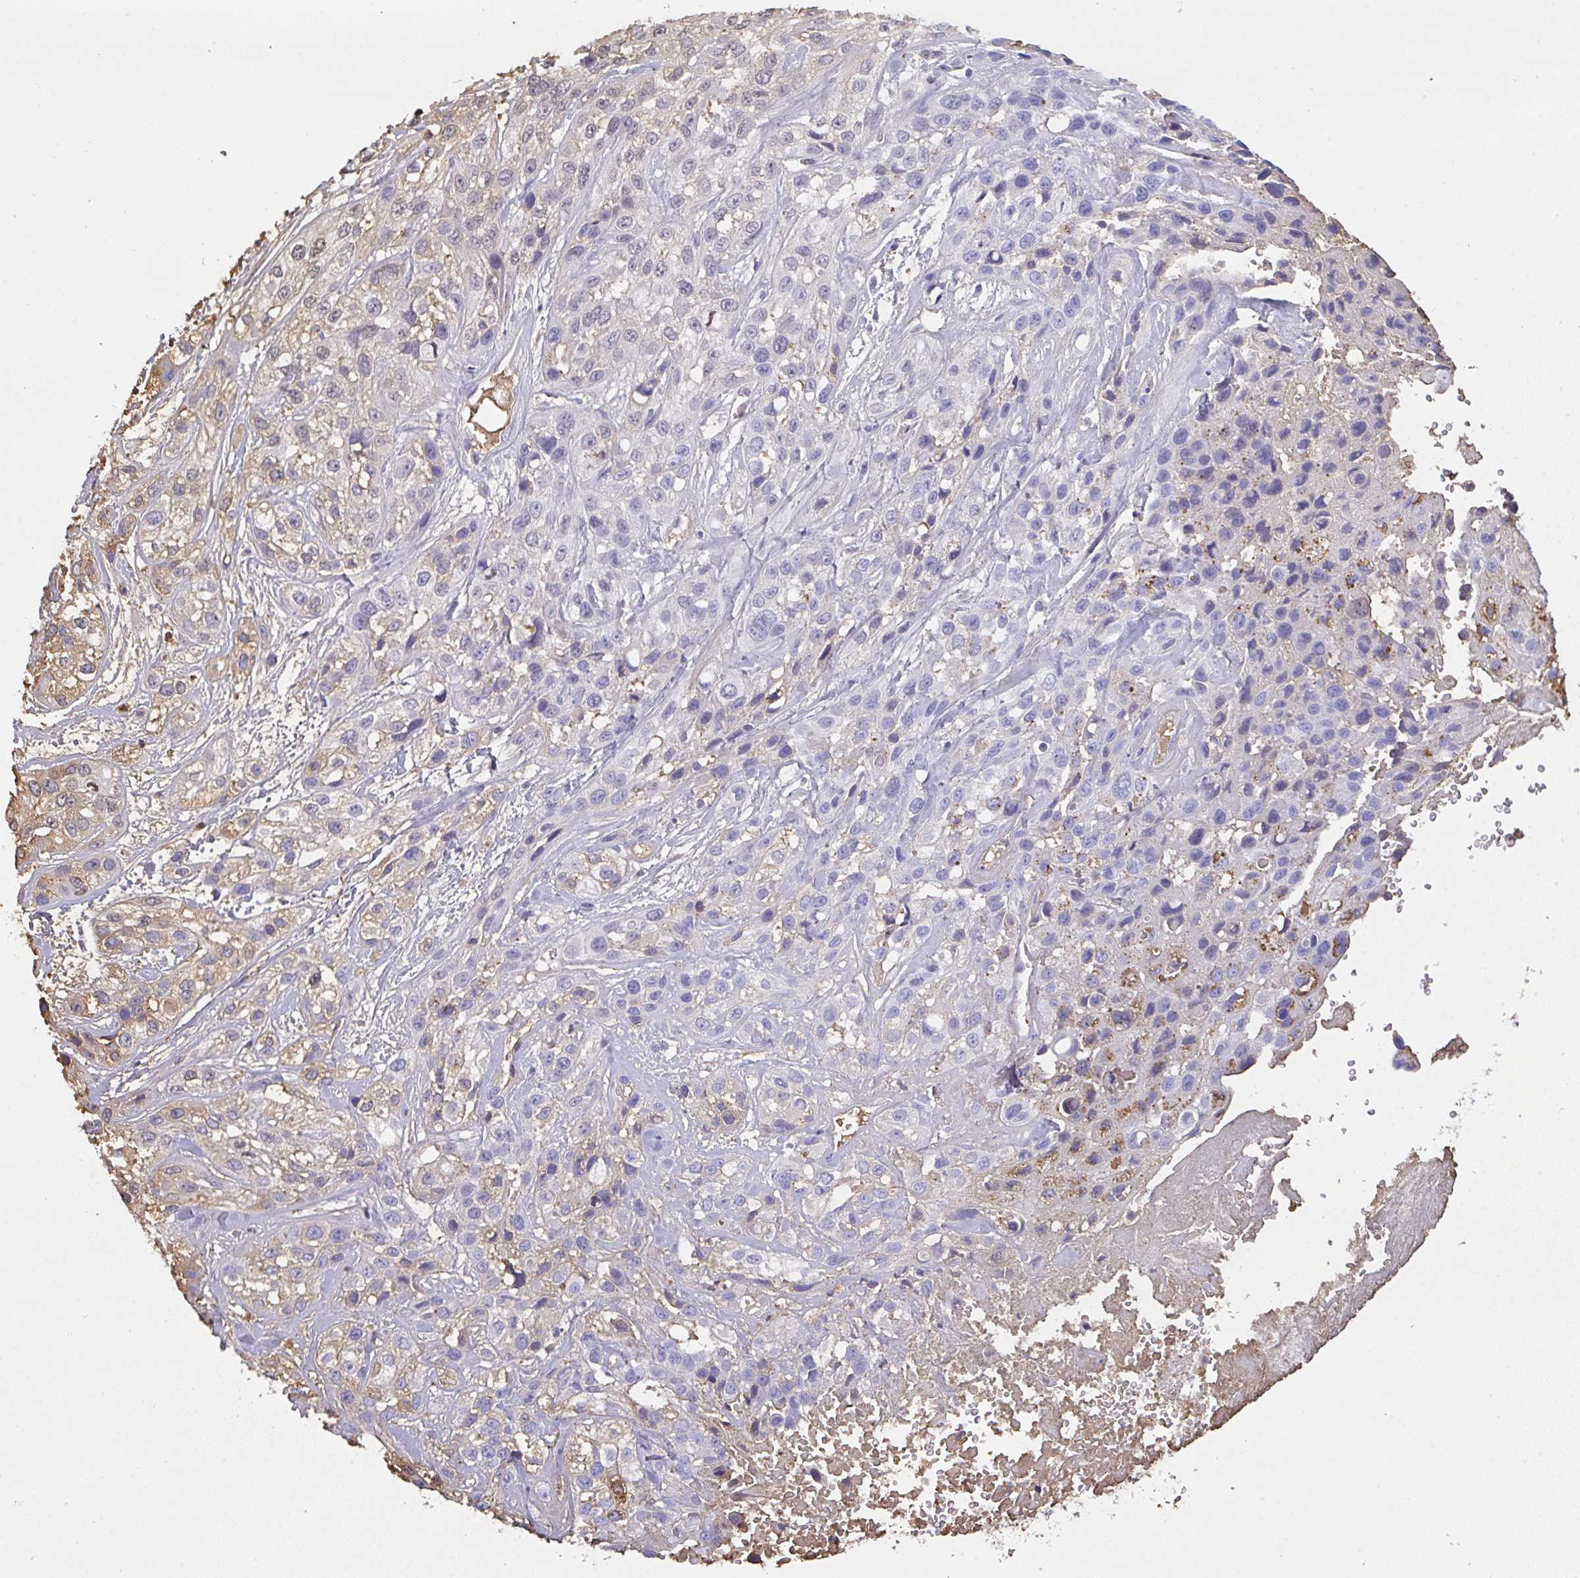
{"staining": {"intensity": "weak", "quantity": "<25%", "location": "cytoplasmic/membranous"}, "tissue": "skin cancer", "cell_type": "Tumor cells", "image_type": "cancer", "snomed": [{"axis": "morphology", "description": "Squamous cell carcinoma, NOS"}, {"axis": "topography", "description": "Skin"}], "caption": "Immunohistochemistry (IHC) of skin cancer (squamous cell carcinoma) exhibits no staining in tumor cells.", "gene": "SMYD5", "patient": {"sex": "male", "age": 82}}